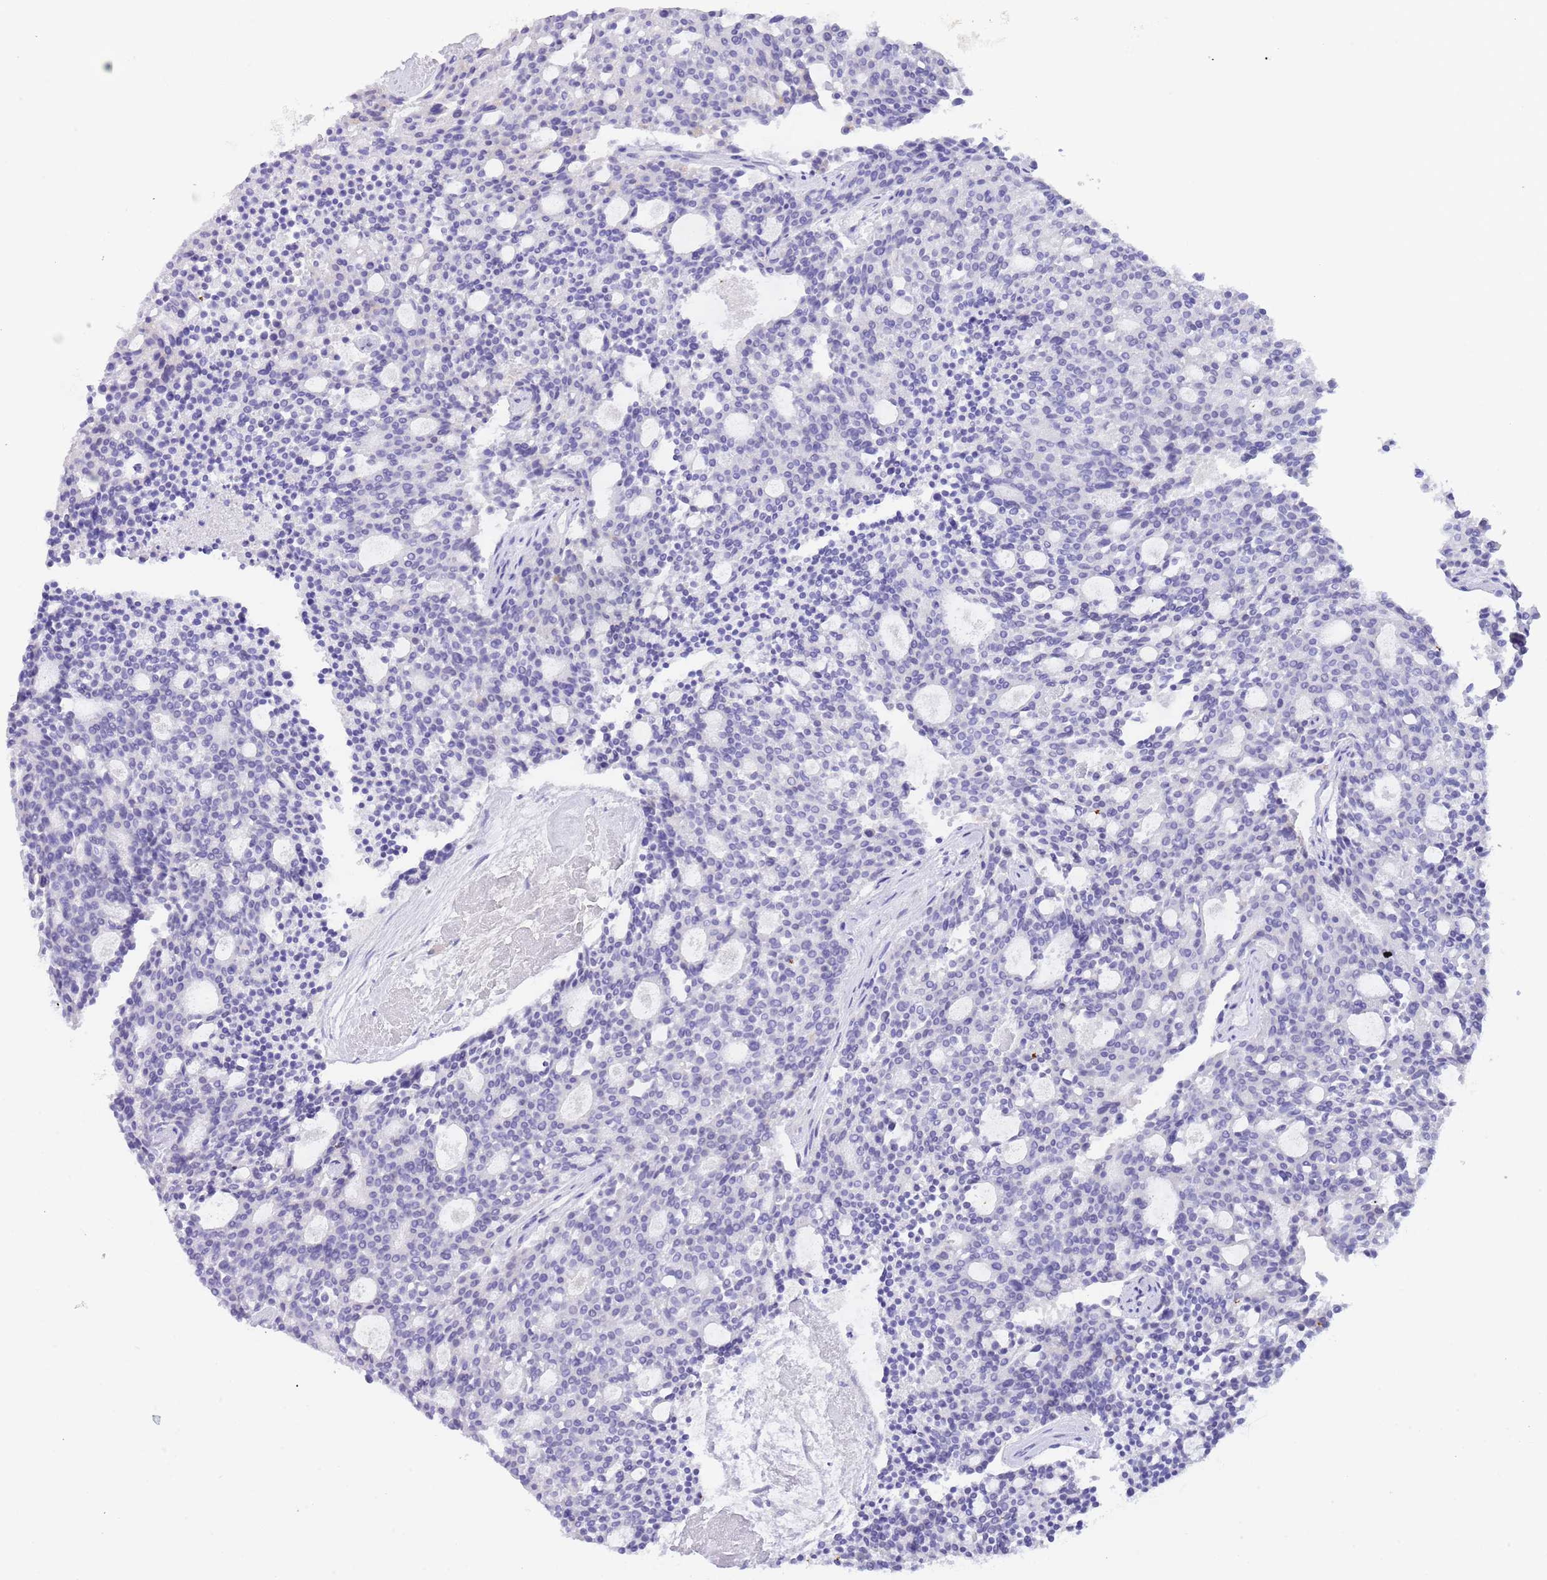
{"staining": {"intensity": "negative", "quantity": "none", "location": "none"}, "tissue": "carcinoid", "cell_type": "Tumor cells", "image_type": "cancer", "snomed": [{"axis": "morphology", "description": "Carcinoid, malignant, NOS"}, {"axis": "topography", "description": "Pancreas"}], "caption": "Immunohistochemistry of carcinoid (malignant) exhibits no staining in tumor cells.", "gene": "EBPL", "patient": {"sex": "female", "age": 54}}